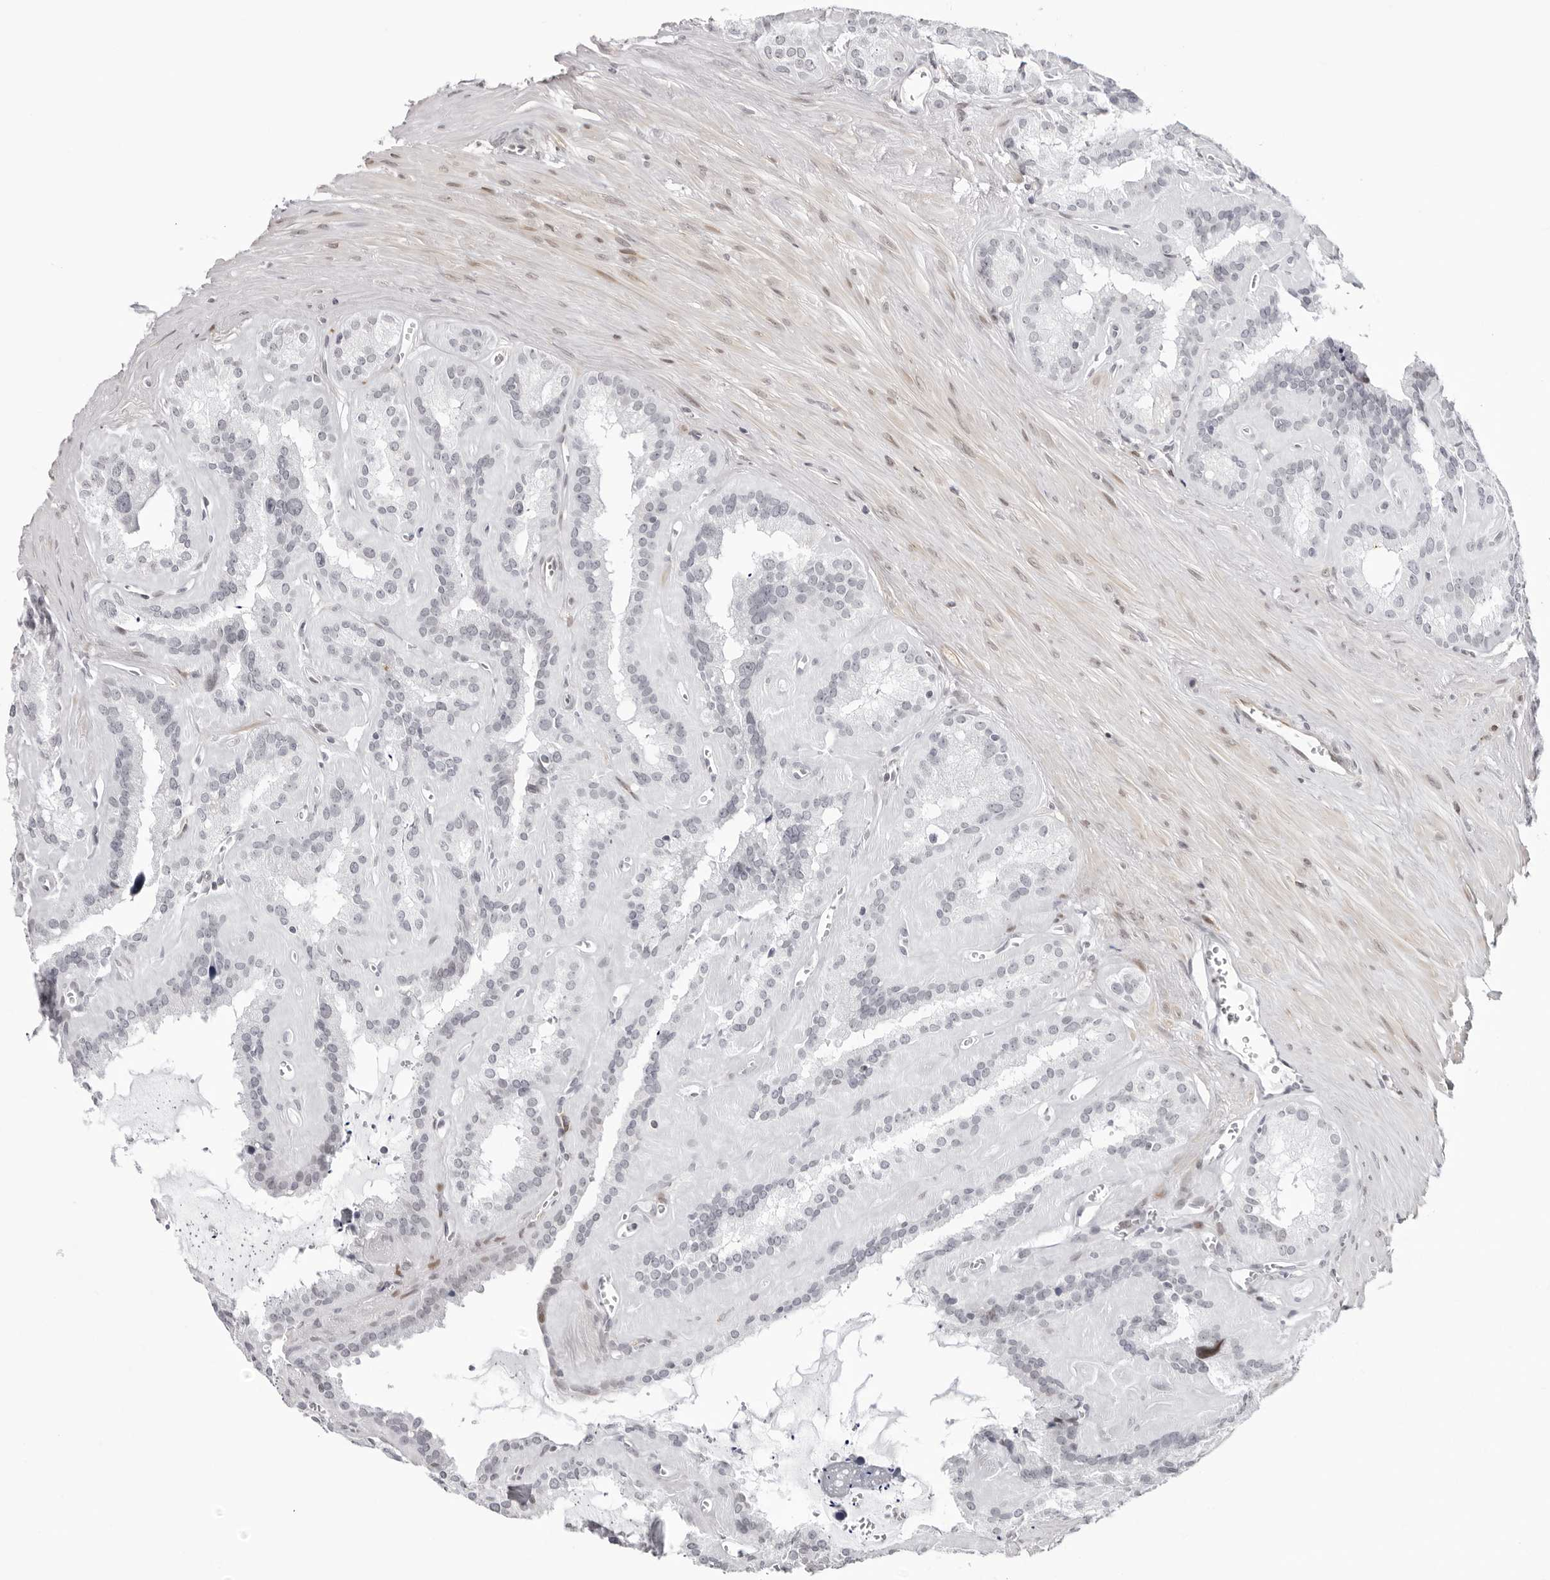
{"staining": {"intensity": "negative", "quantity": "none", "location": "none"}, "tissue": "seminal vesicle", "cell_type": "Glandular cells", "image_type": "normal", "snomed": [{"axis": "morphology", "description": "Normal tissue, NOS"}, {"axis": "topography", "description": "Prostate"}, {"axis": "topography", "description": "Seminal veicle"}], "caption": "DAB (3,3'-diaminobenzidine) immunohistochemical staining of normal human seminal vesicle exhibits no significant expression in glandular cells. (Stains: DAB IHC with hematoxylin counter stain, Microscopy: brightfield microscopy at high magnification).", "gene": "NTPCR", "patient": {"sex": "male", "age": 59}}